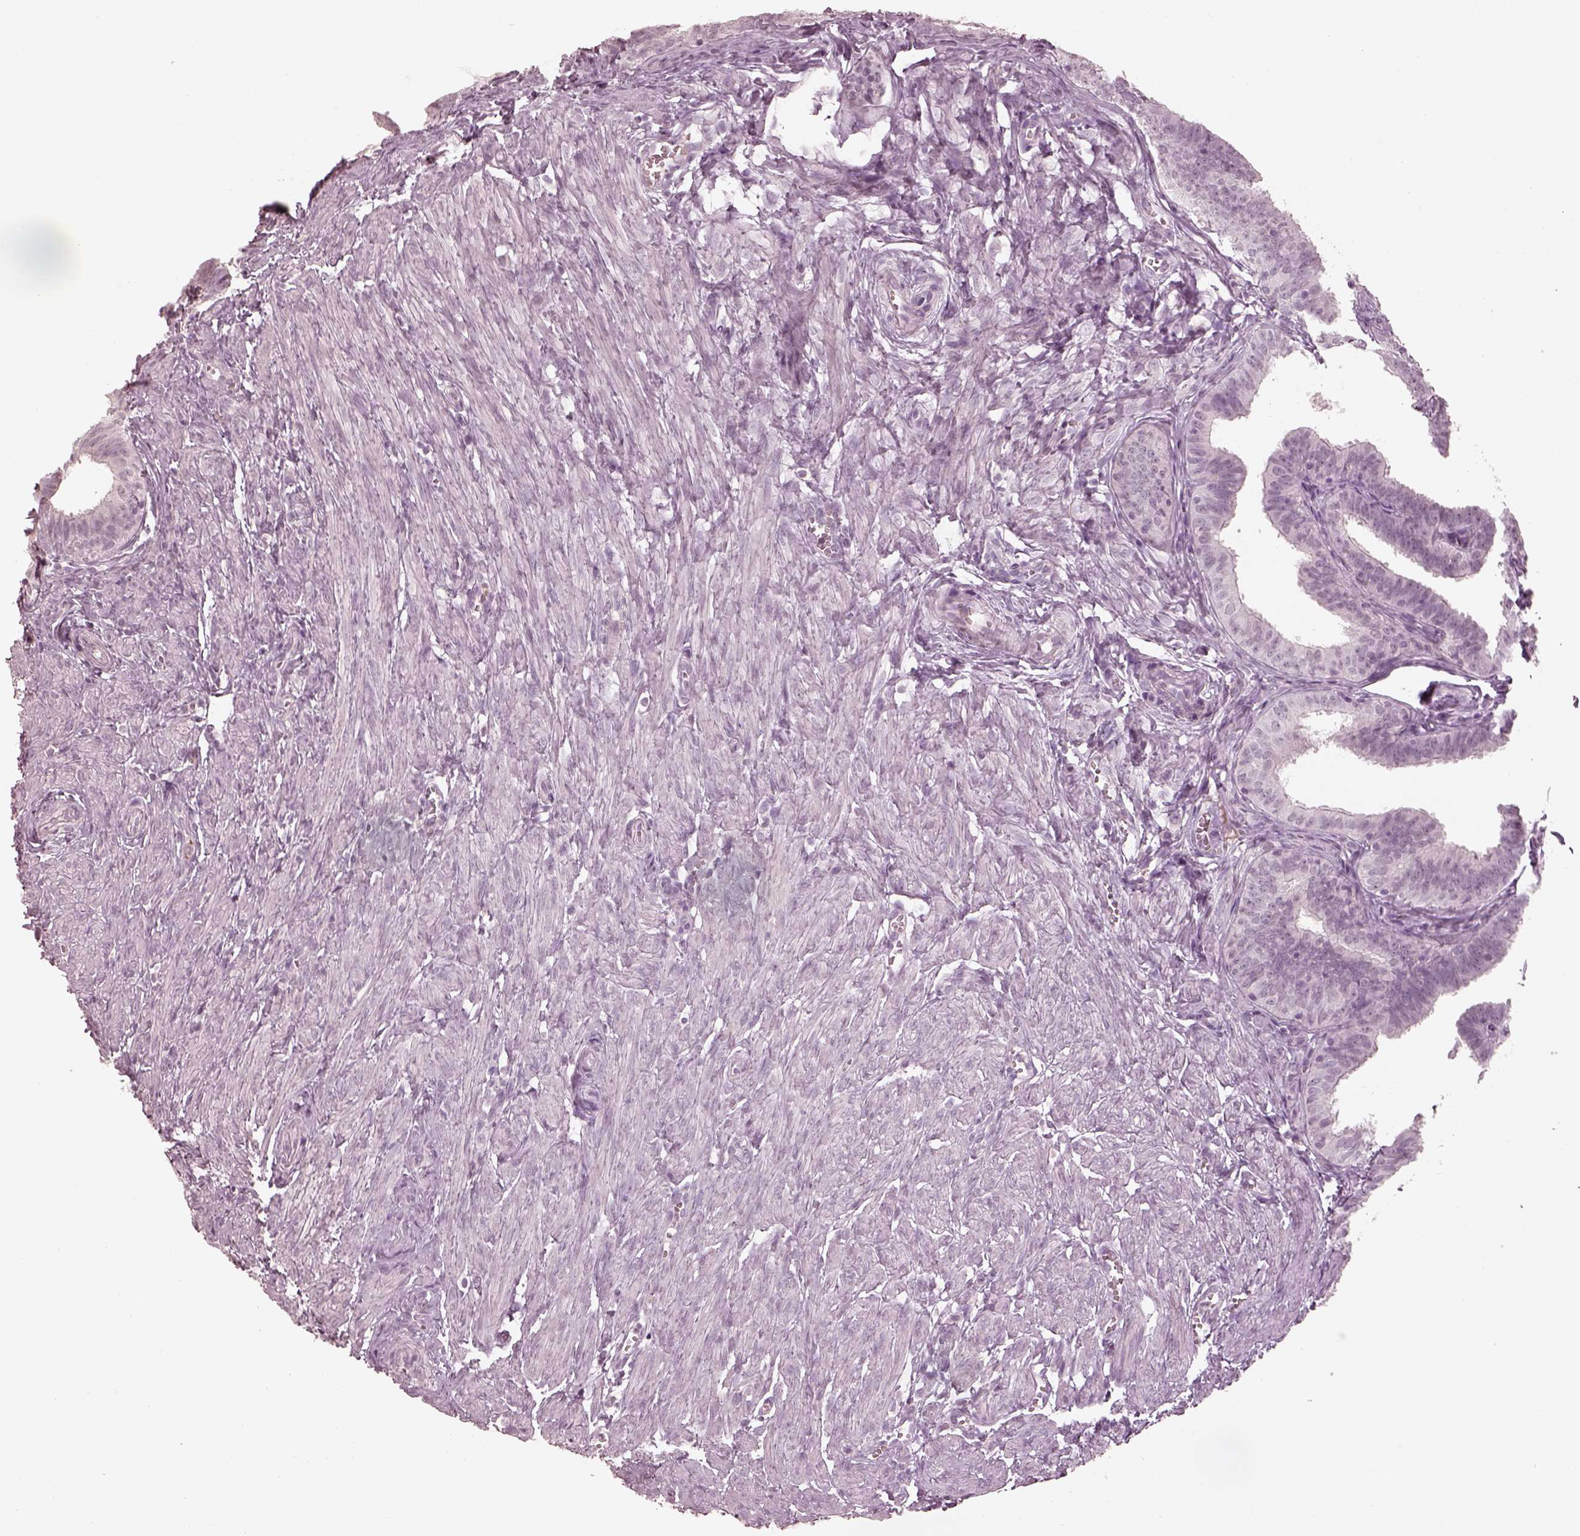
{"staining": {"intensity": "moderate", "quantity": "<25%", "location": "cytoplasmic/membranous"}, "tissue": "fallopian tube", "cell_type": "Glandular cells", "image_type": "normal", "snomed": [{"axis": "morphology", "description": "Normal tissue, NOS"}, {"axis": "topography", "description": "Fallopian tube"}], "caption": "Immunohistochemistry of benign human fallopian tube displays low levels of moderate cytoplasmic/membranous positivity in approximately <25% of glandular cells.", "gene": "KCNA2", "patient": {"sex": "female", "age": 25}}